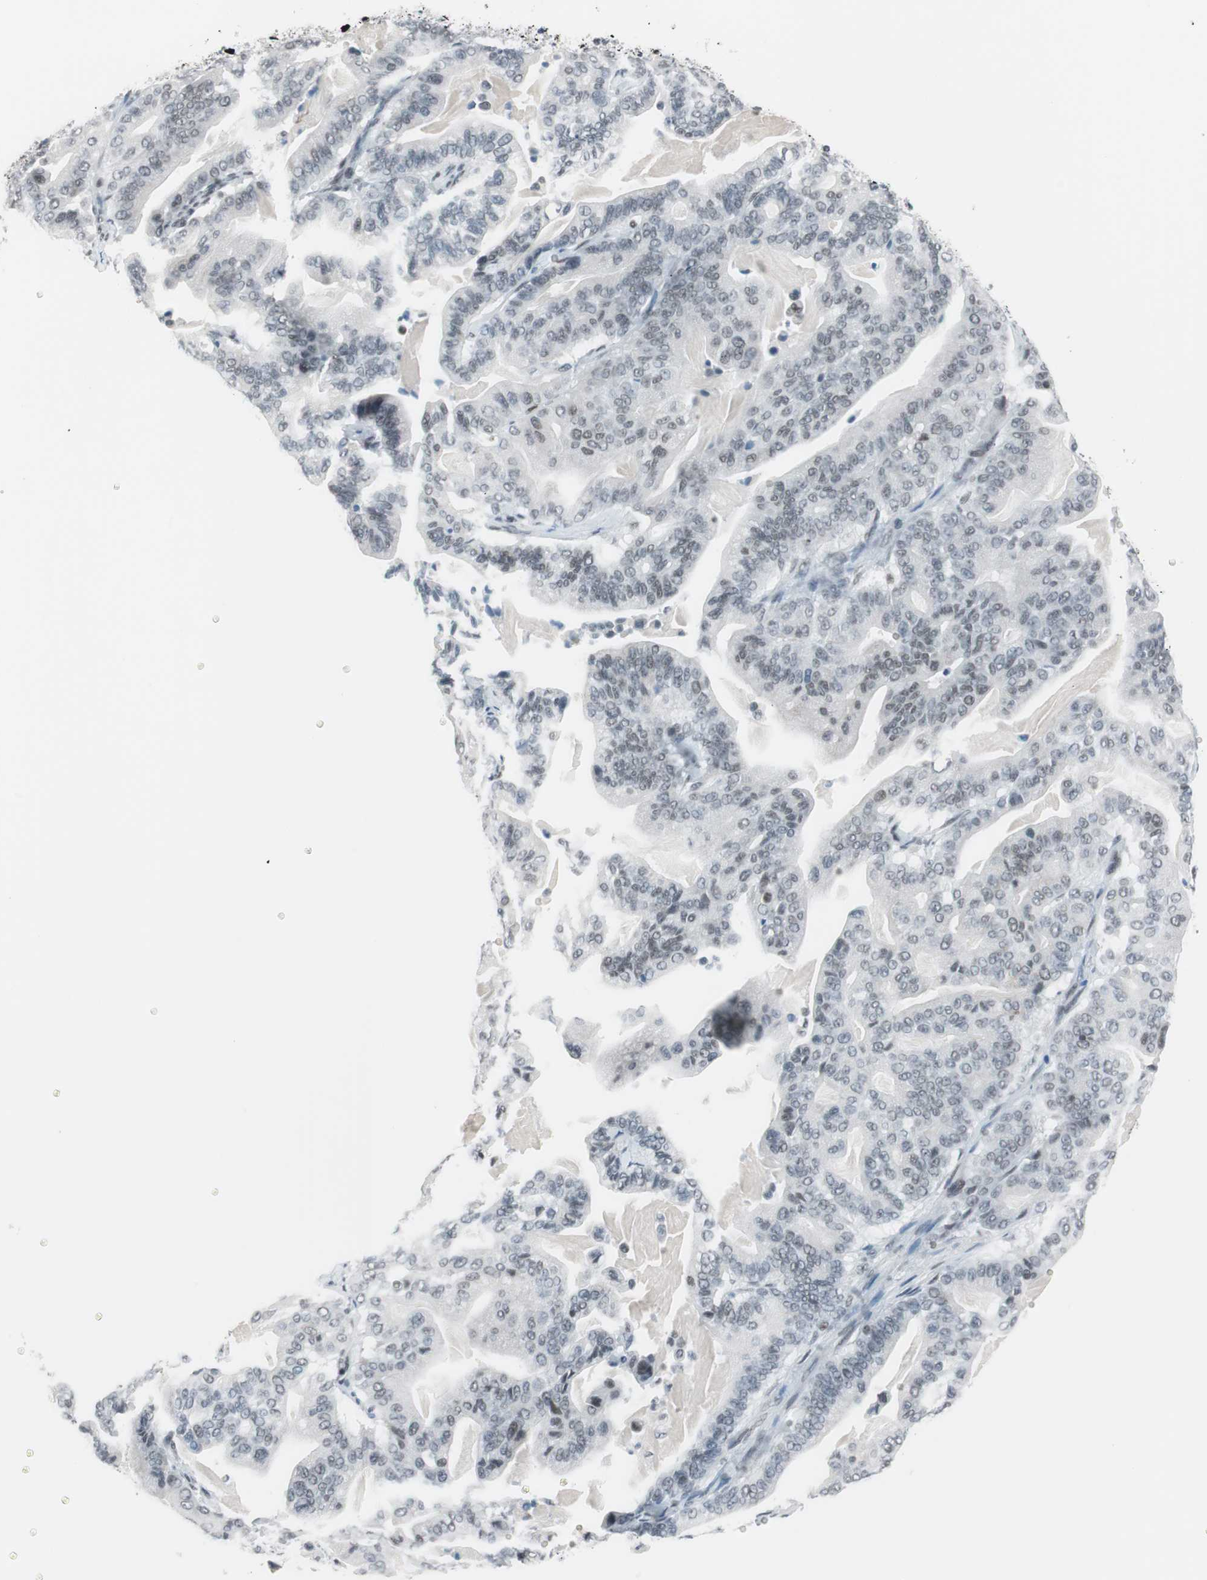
{"staining": {"intensity": "weak", "quantity": "25%-75%", "location": "nuclear"}, "tissue": "pancreatic cancer", "cell_type": "Tumor cells", "image_type": "cancer", "snomed": [{"axis": "morphology", "description": "Adenocarcinoma, NOS"}, {"axis": "topography", "description": "Pancreas"}], "caption": "Pancreatic adenocarcinoma stained for a protein shows weak nuclear positivity in tumor cells.", "gene": "ARID1A", "patient": {"sex": "male", "age": 63}}